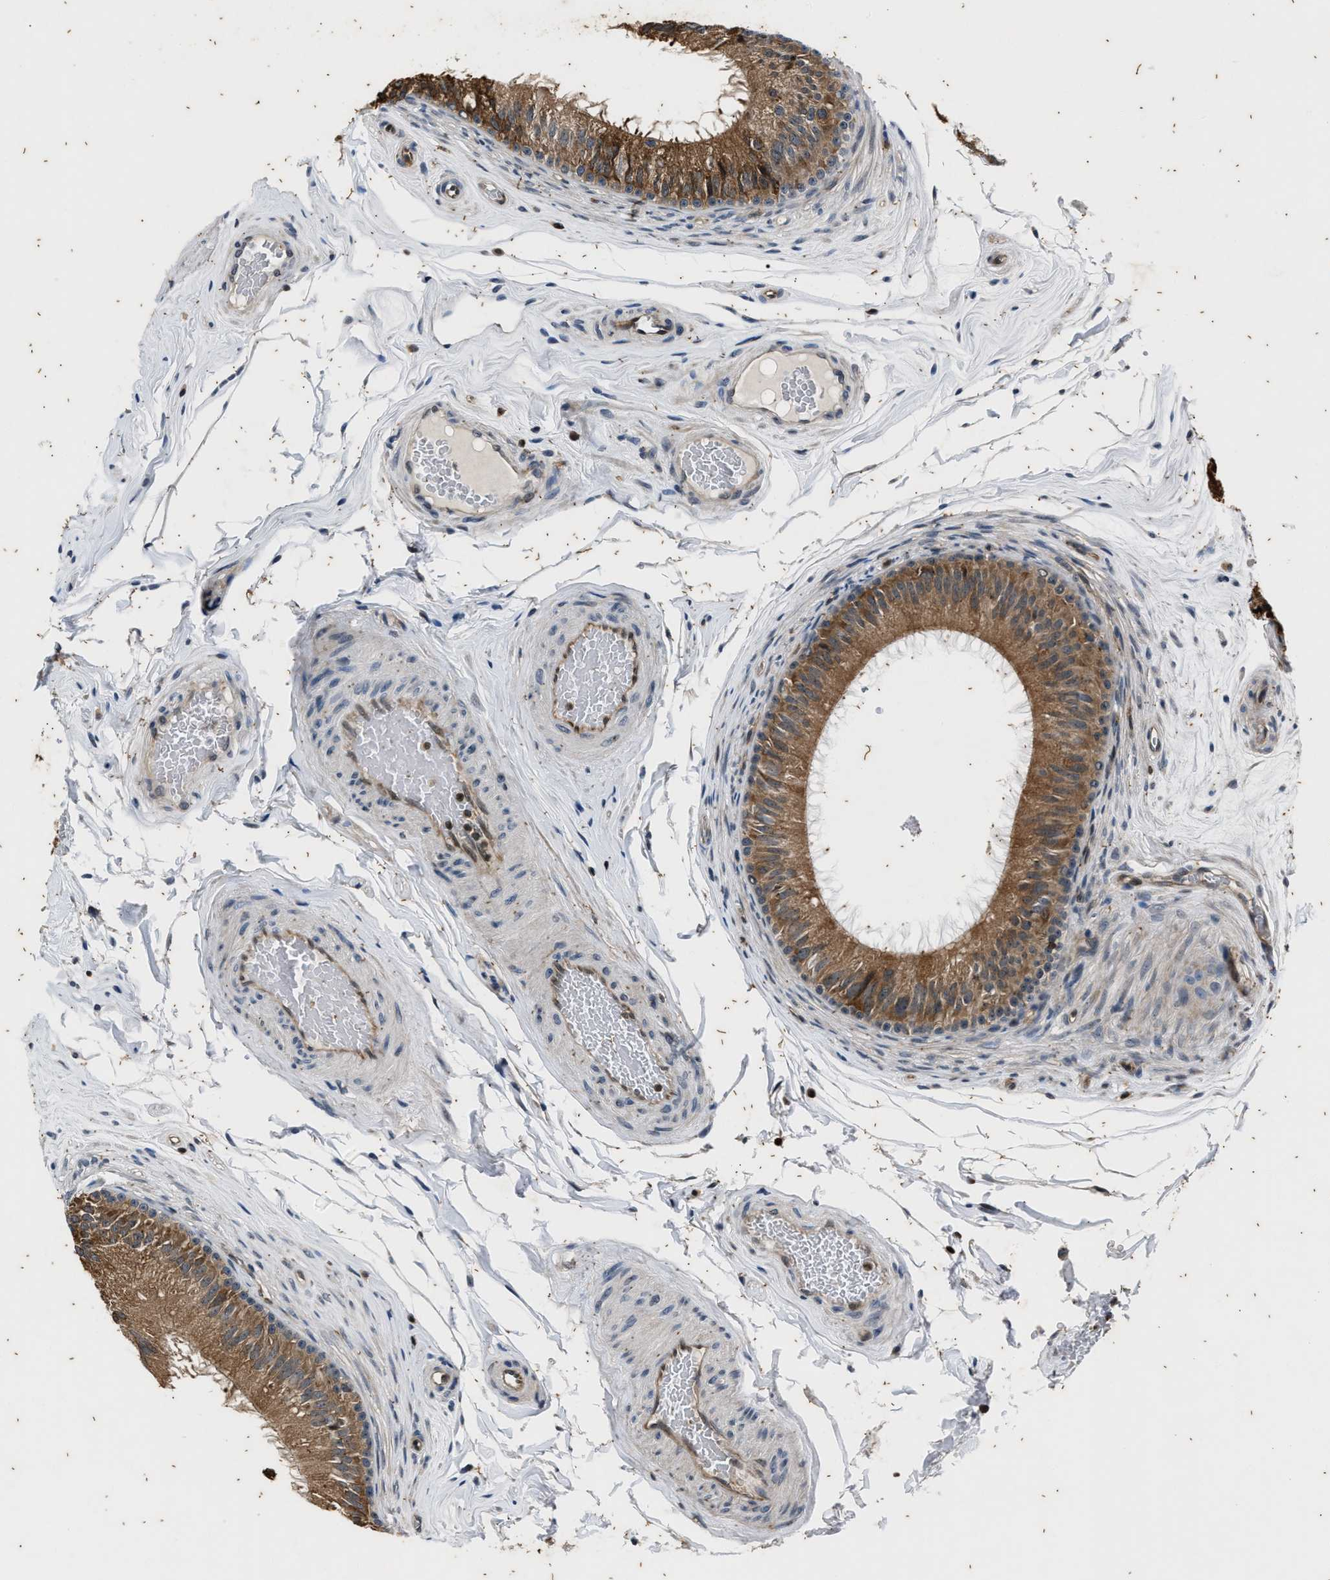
{"staining": {"intensity": "moderate", "quantity": ">75%", "location": "cytoplasmic/membranous"}, "tissue": "epididymis", "cell_type": "Glandular cells", "image_type": "normal", "snomed": [{"axis": "morphology", "description": "Normal tissue, NOS"}, {"axis": "topography", "description": "Testis"}, {"axis": "topography", "description": "Epididymis"}], "caption": "Glandular cells exhibit medium levels of moderate cytoplasmic/membranous expression in about >75% of cells in normal human epididymis. (DAB (3,3'-diaminobenzidine) IHC with brightfield microscopy, high magnification).", "gene": "PTPN7", "patient": {"sex": "male", "age": 36}}